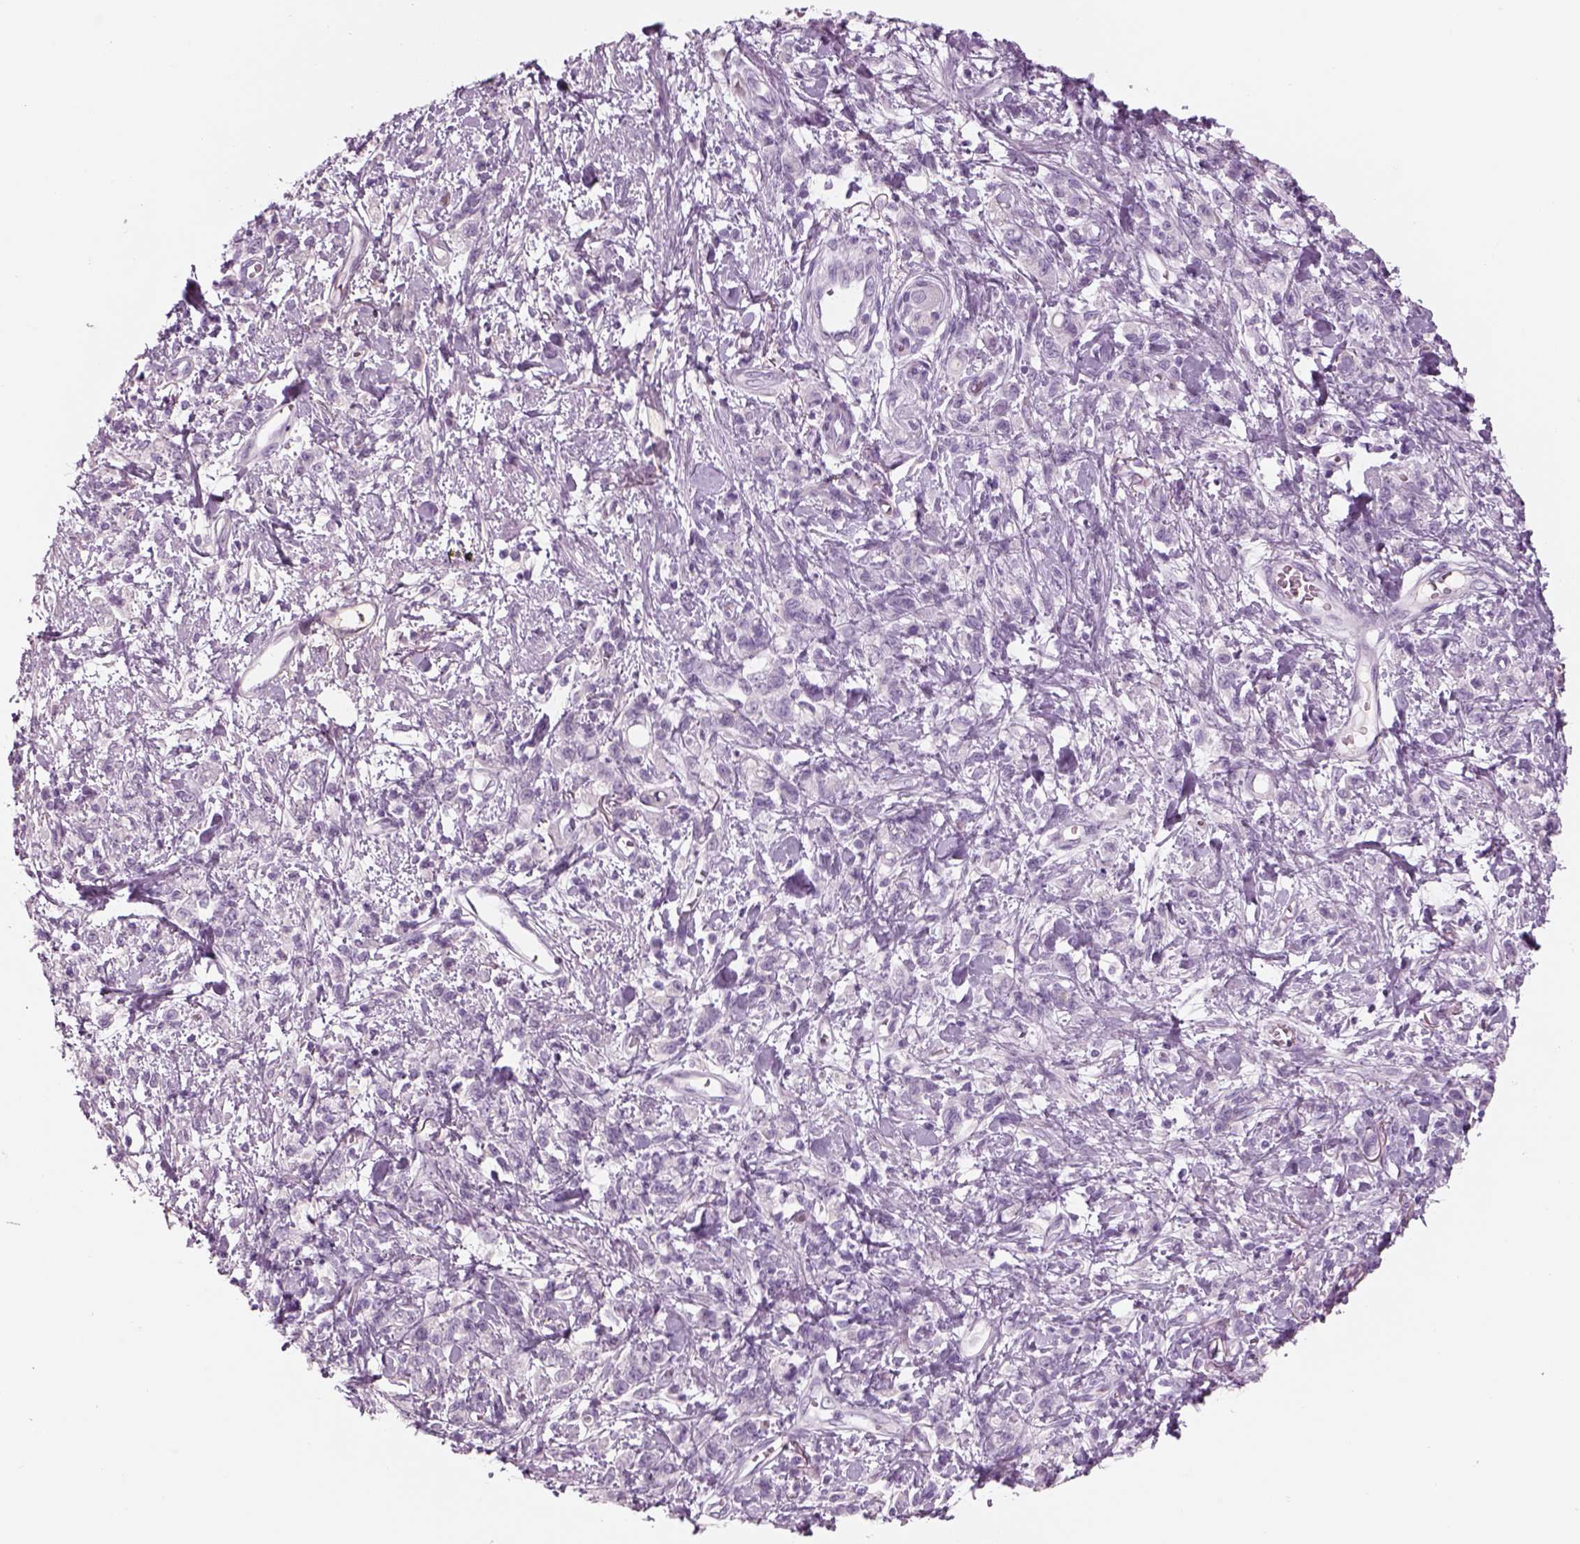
{"staining": {"intensity": "negative", "quantity": "none", "location": "none"}, "tissue": "stomach cancer", "cell_type": "Tumor cells", "image_type": "cancer", "snomed": [{"axis": "morphology", "description": "Adenocarcinoma, NOS"}, {"axis": "topography", "description": "Stomach"}], "caption": "Immunohistochemistry photomicrograph of neoplastic tissue: adenocarcinoma (stomach) stained with DAB shows no significant protein expression in tumor cells. (Immunohistochemistry (ihc), brightfield microscopy, high magnification).", "gene": "GAS2L2", "patient": {"sex": "male", "age": 77}}